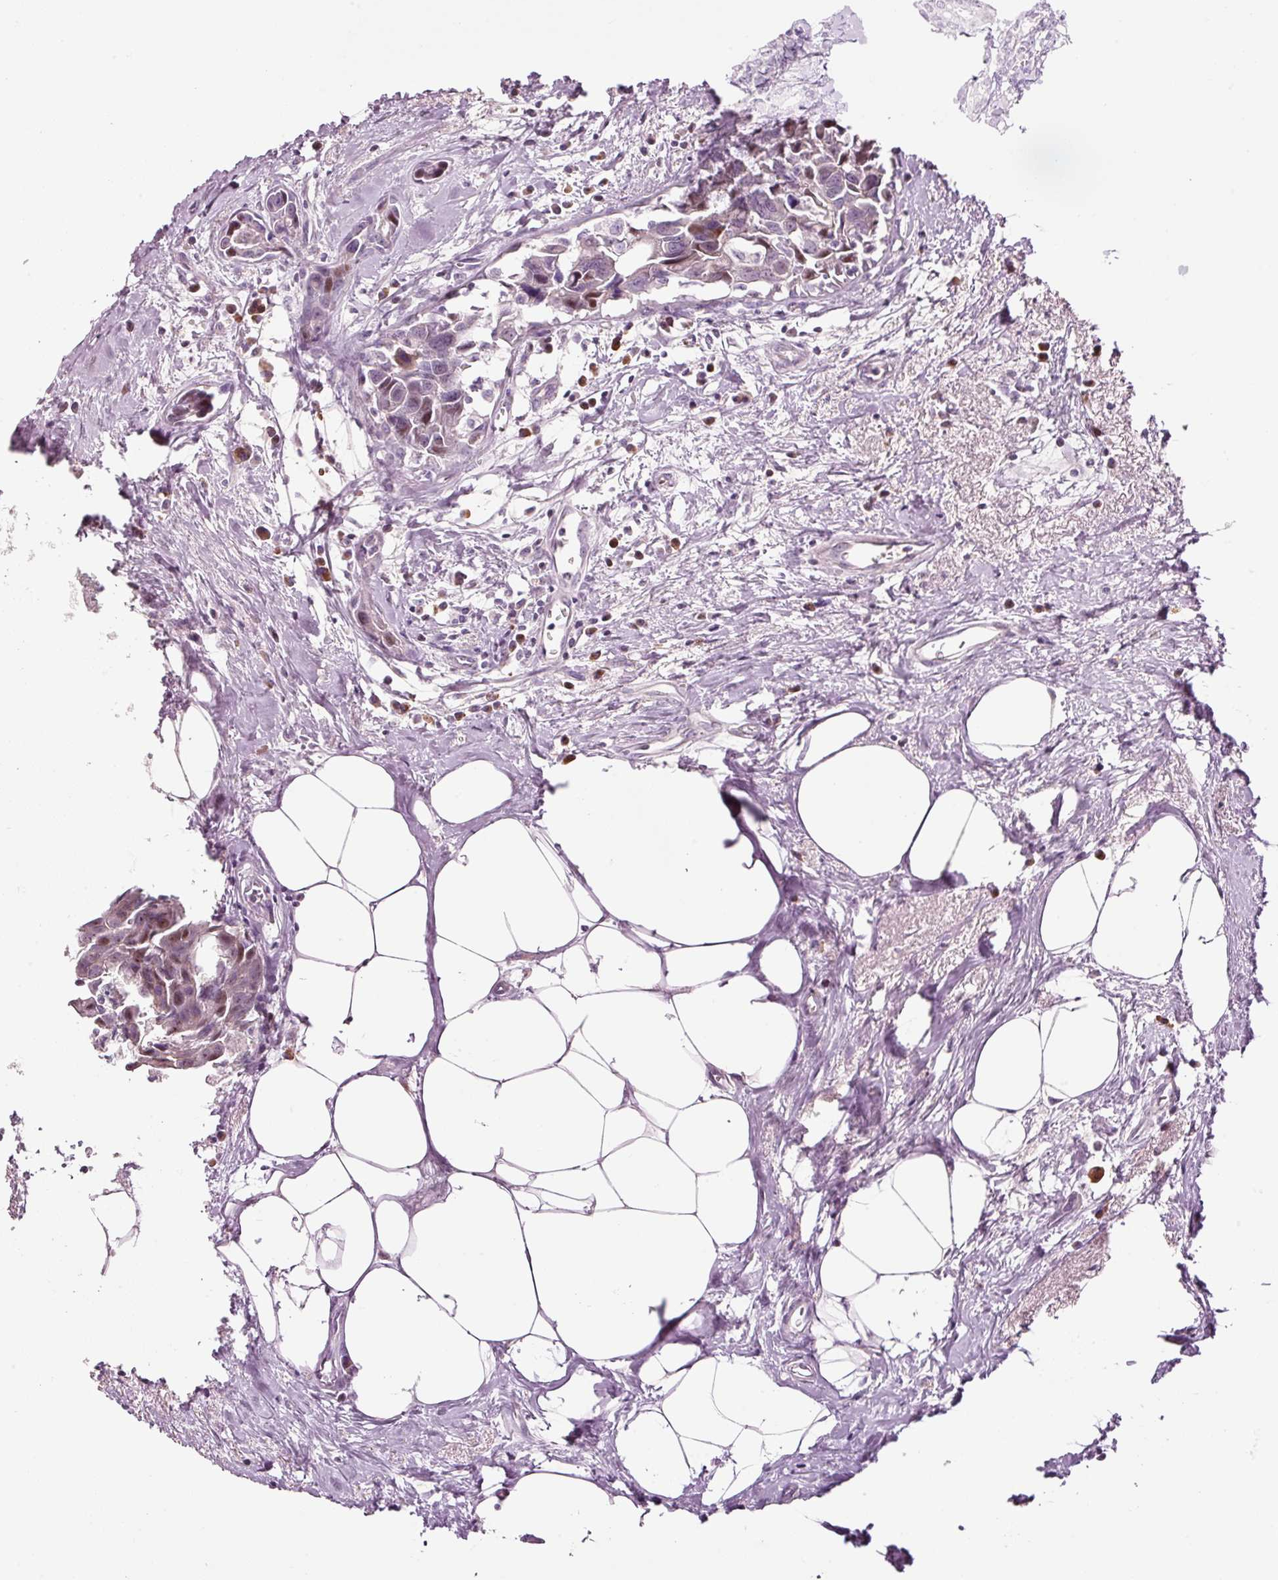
{"staining": {"intensity": "moderate", "quantity": "<25%", "location": "cytoplasmic/membranous,nuclear"}, "tissue": "breast cancer", "cell_type": "Tumor cells", "image_type": "cancer", "snomed": [{"axis": "morphology", "description": "Carcinoma, NOS"}, {"axis": "topography", "description": "Breast"}], "caption": "High-power microscopy captured an immunohistochemistry (IHC) histopathology image of breast carcinoma, revealing moderate cytoplasmic/membranous and nuclear expression in about <25% of tumor cells.", "gene": "KLF1", "patient": {"sex": "female", "age": 60}}